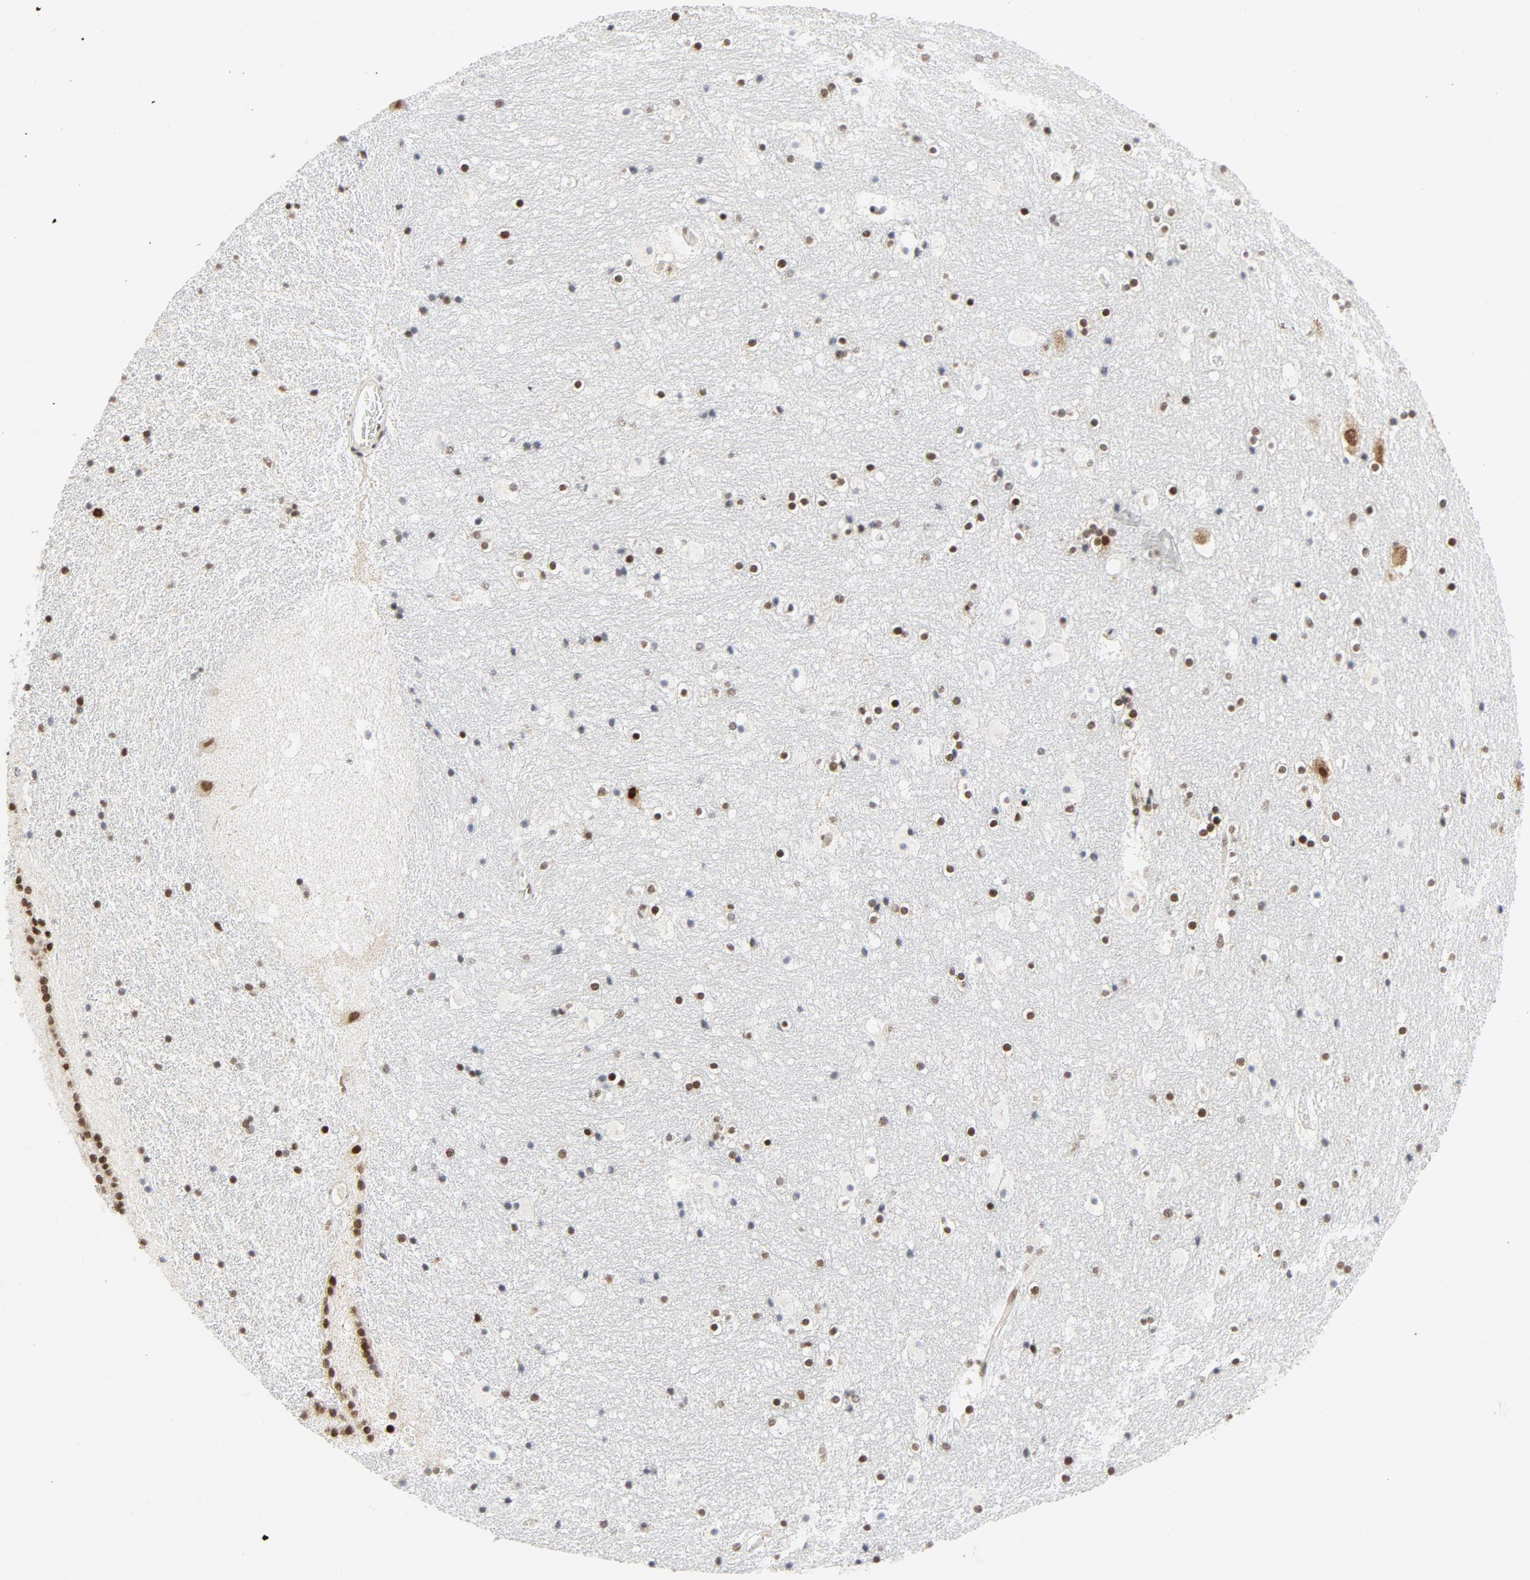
{"staining": {"intensity": "strong", "quantity": "25%-75%", "location": "nuclear"}, "tissue": "hippocampus", "cell_type": "Glial cells", "image_type": "normal", "snomed": [{"axis": "morphology", "description": "Normal tissue, NOS"}, {"axis": "topography", "description": "Hippocampus"}], "caption": "A photomicrograph of human hippocampus stained for a protein shows strong nuclear brown staining in glial cells.", "gene": "ERCC1", "patient": {"sex": "male", "age": 45}}